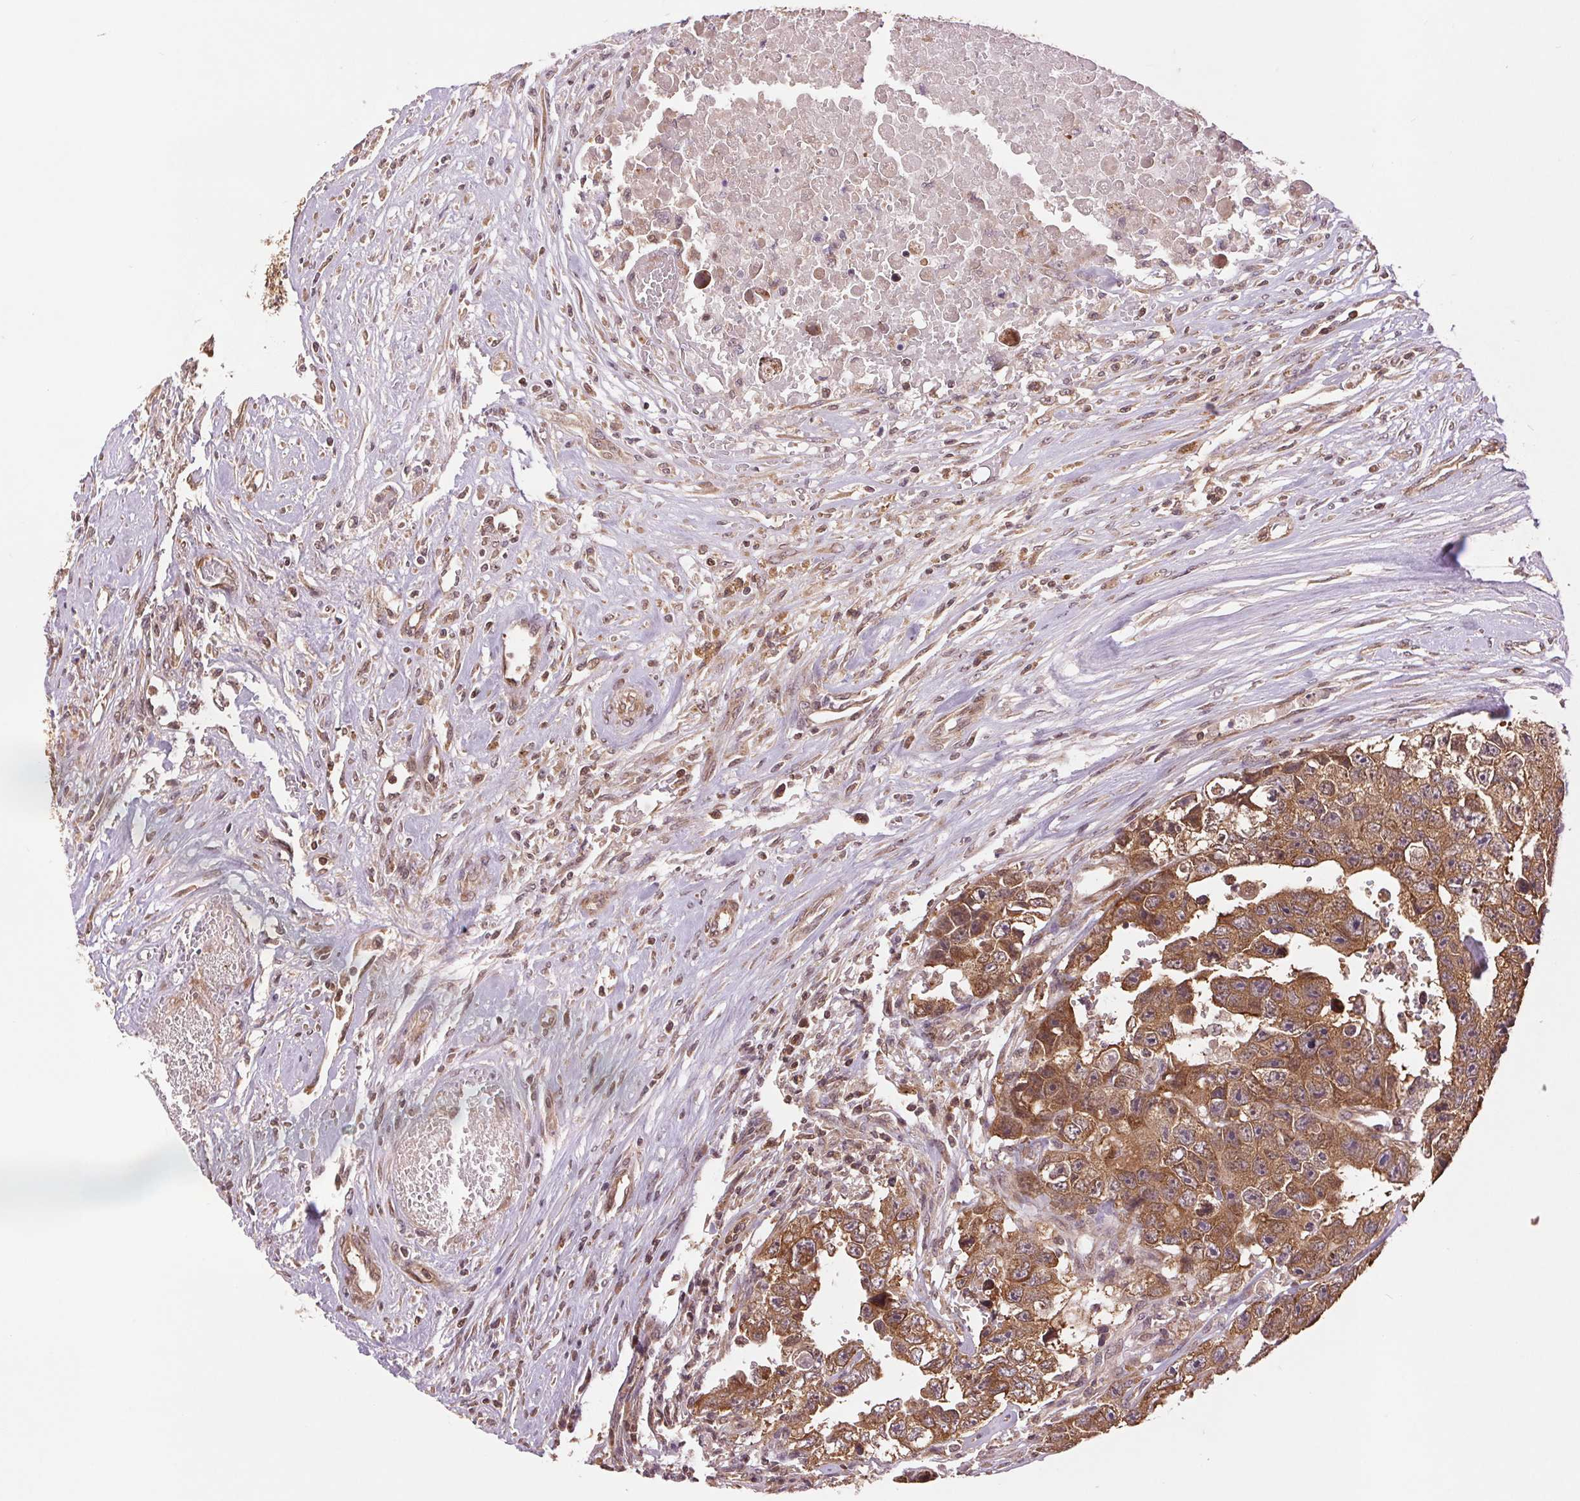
{"staining": {"intensity": "strong", "quantity": ">75%", "location": "cytoplasmic/membranous"}, "tissue": "testis cancer", "cell_type": "Tumor cells", "image_type": "cancer", "snomed": [{"axis": "morphology", "description": "Carcinoma, Embryonal, NOS"}, {"axis": "topography", "description": "Testis"}], "caption": "Protein staining of testis cancer tissue demonstrates strong cytoplasmic/membranous expression in about >75% of tumor cells.", "gene": "BTF3L4", "patient": {"sex": "male", "age": 22}}